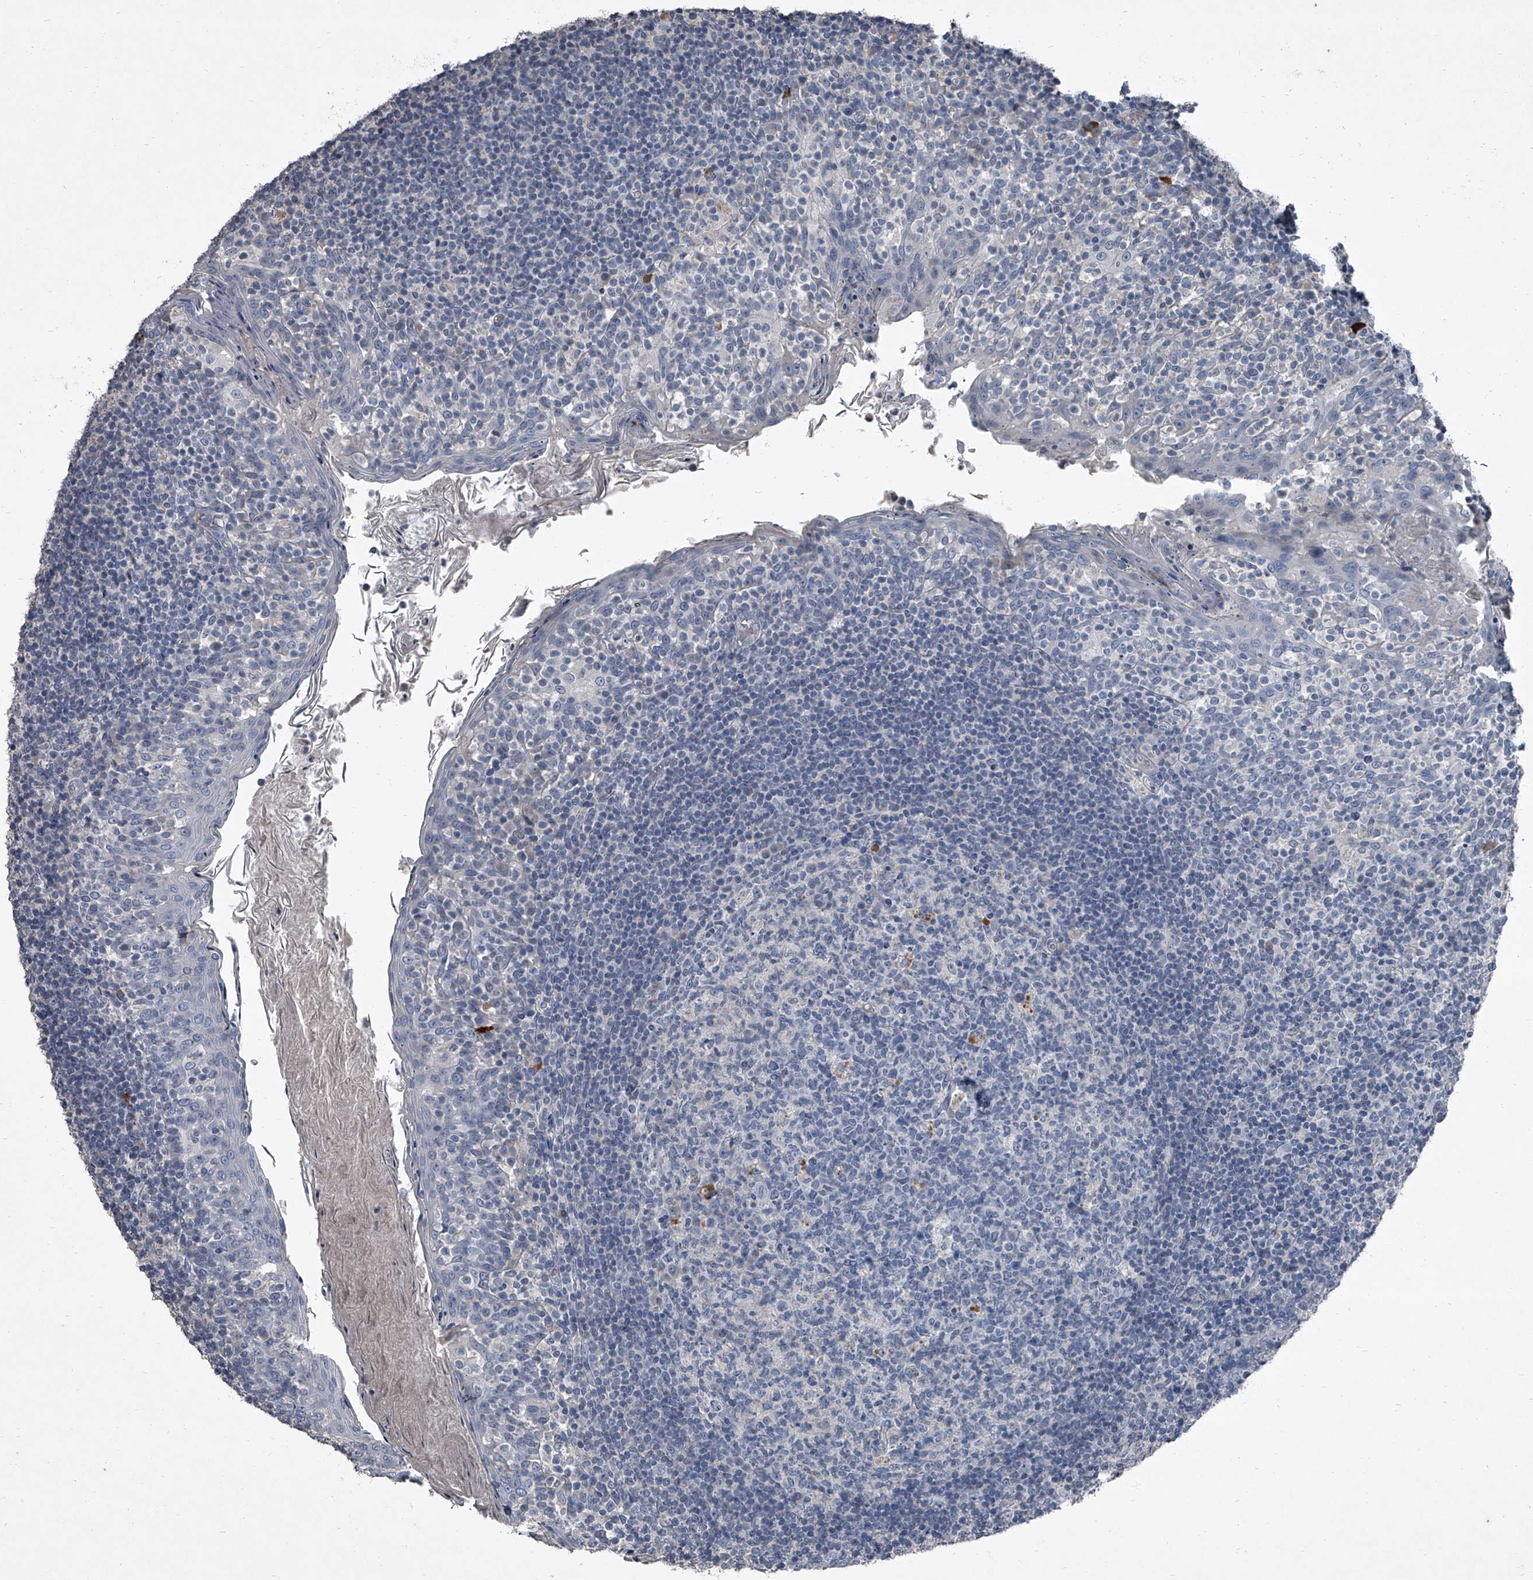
{"staining": {"intensity": "negative", "quantity": "none", "location": "none"}, "tissue": "tonsil", "cell_type": "Germinal center cells", "image_type": "normal", "snomed": [{"axis": "morphology", "description": "Normal tissue, NOS"}, {"axis": "topography", "description": "Tonsil"}], "caption": "A micrograph of tonsil stained for a protein shows no brown staining in germinal center cells. The staining is performed using DAB (3,3'-diaminobenzidine) brown chromogen with nuclei counter-stained in using hematoxylin.", "gene": "HEPHL1", "patient": {"sex": "female", "age": 19}}